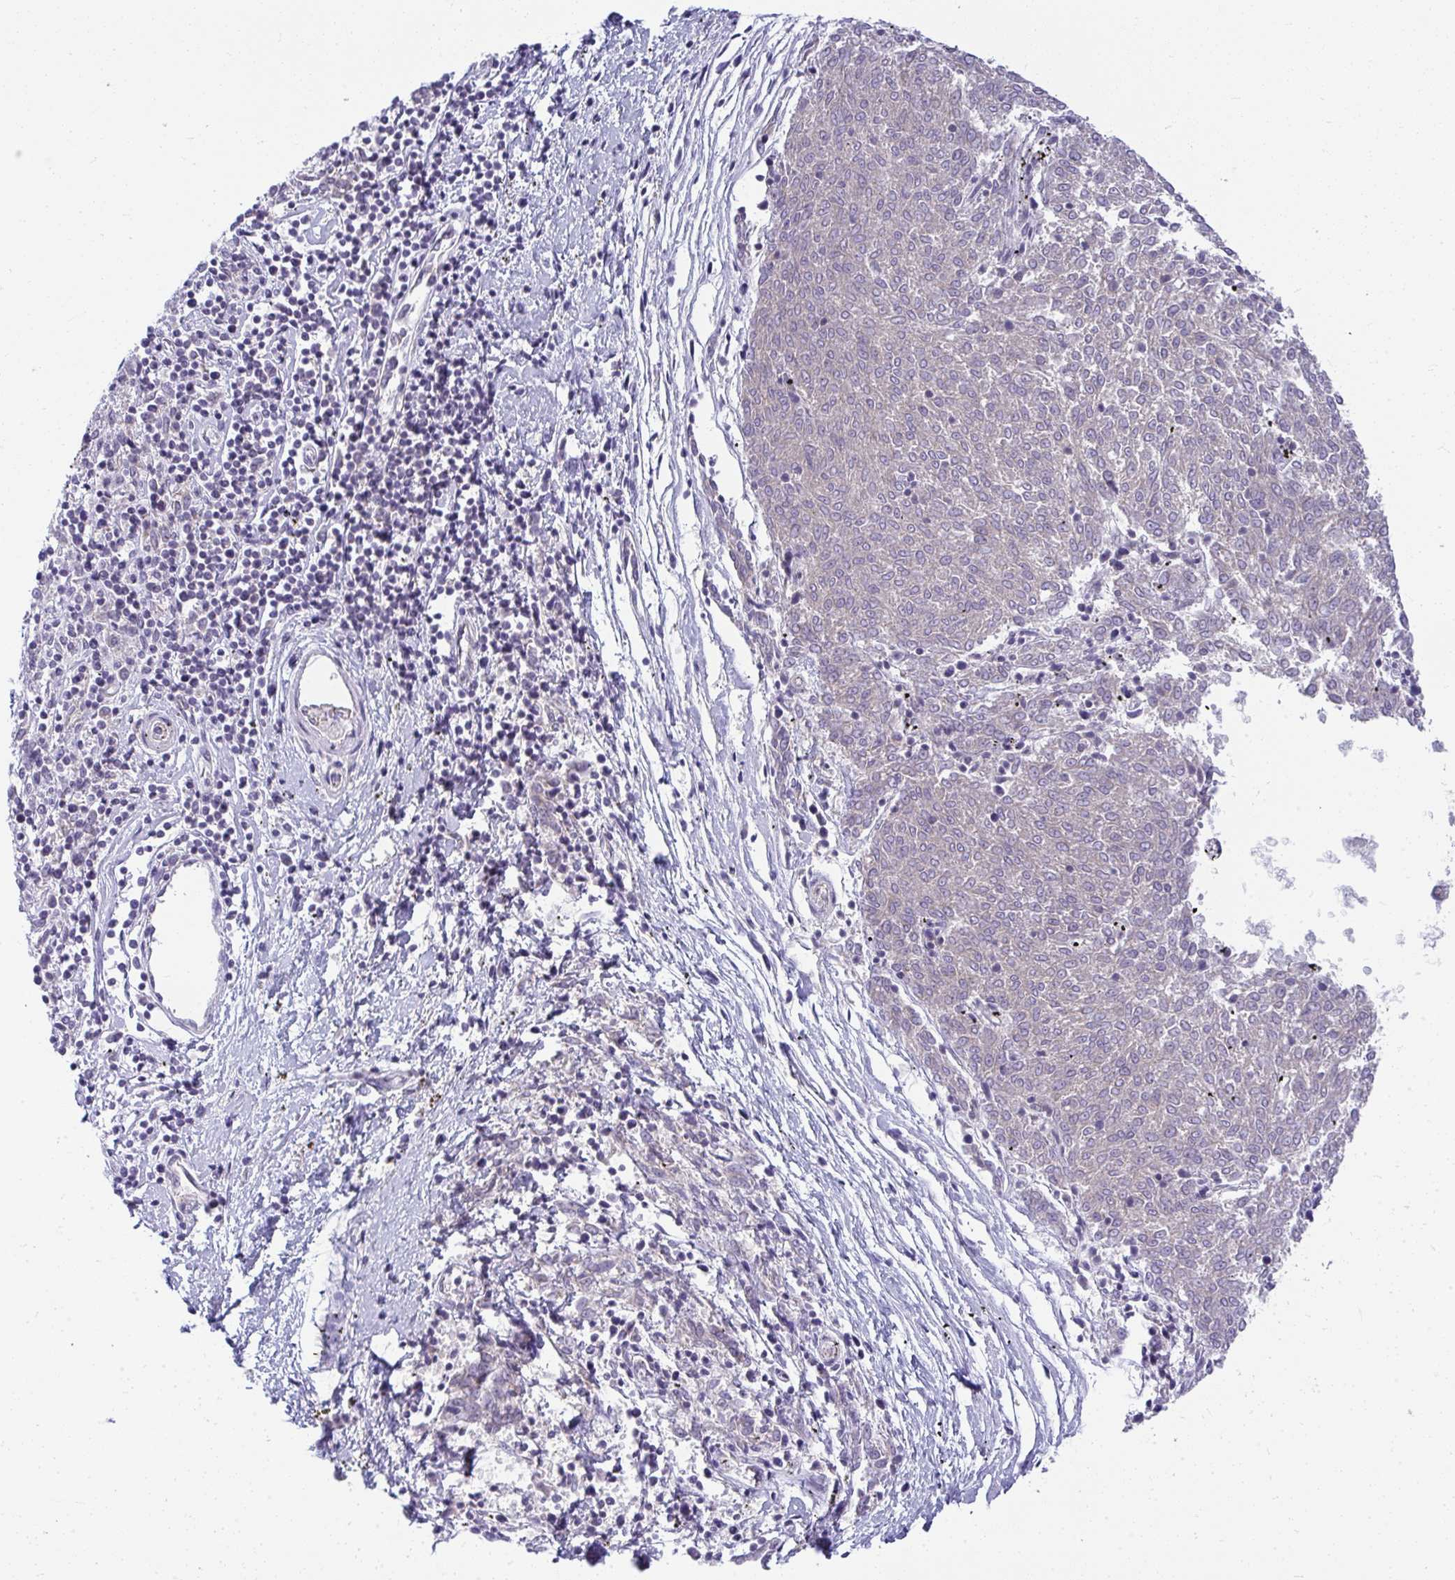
{"staining": {"intensity": "negative", "quantity": "none", "location": "none"}, "tissue": "melanoma", "cell_type": "Tumor cells", "image_type": "cancer", "snomed": [{"axis": "morphology", "description": "Malignant melanoma, NOS"}, {"axis": "topography", "description": "Skin"}], "caption": "Tumor cells show no significant protein positivity in melanoma. (DAB immunohistochemistry, high magnification).", "gene": "VPS4B", "patient": {"sex": "female", "age": 72}}